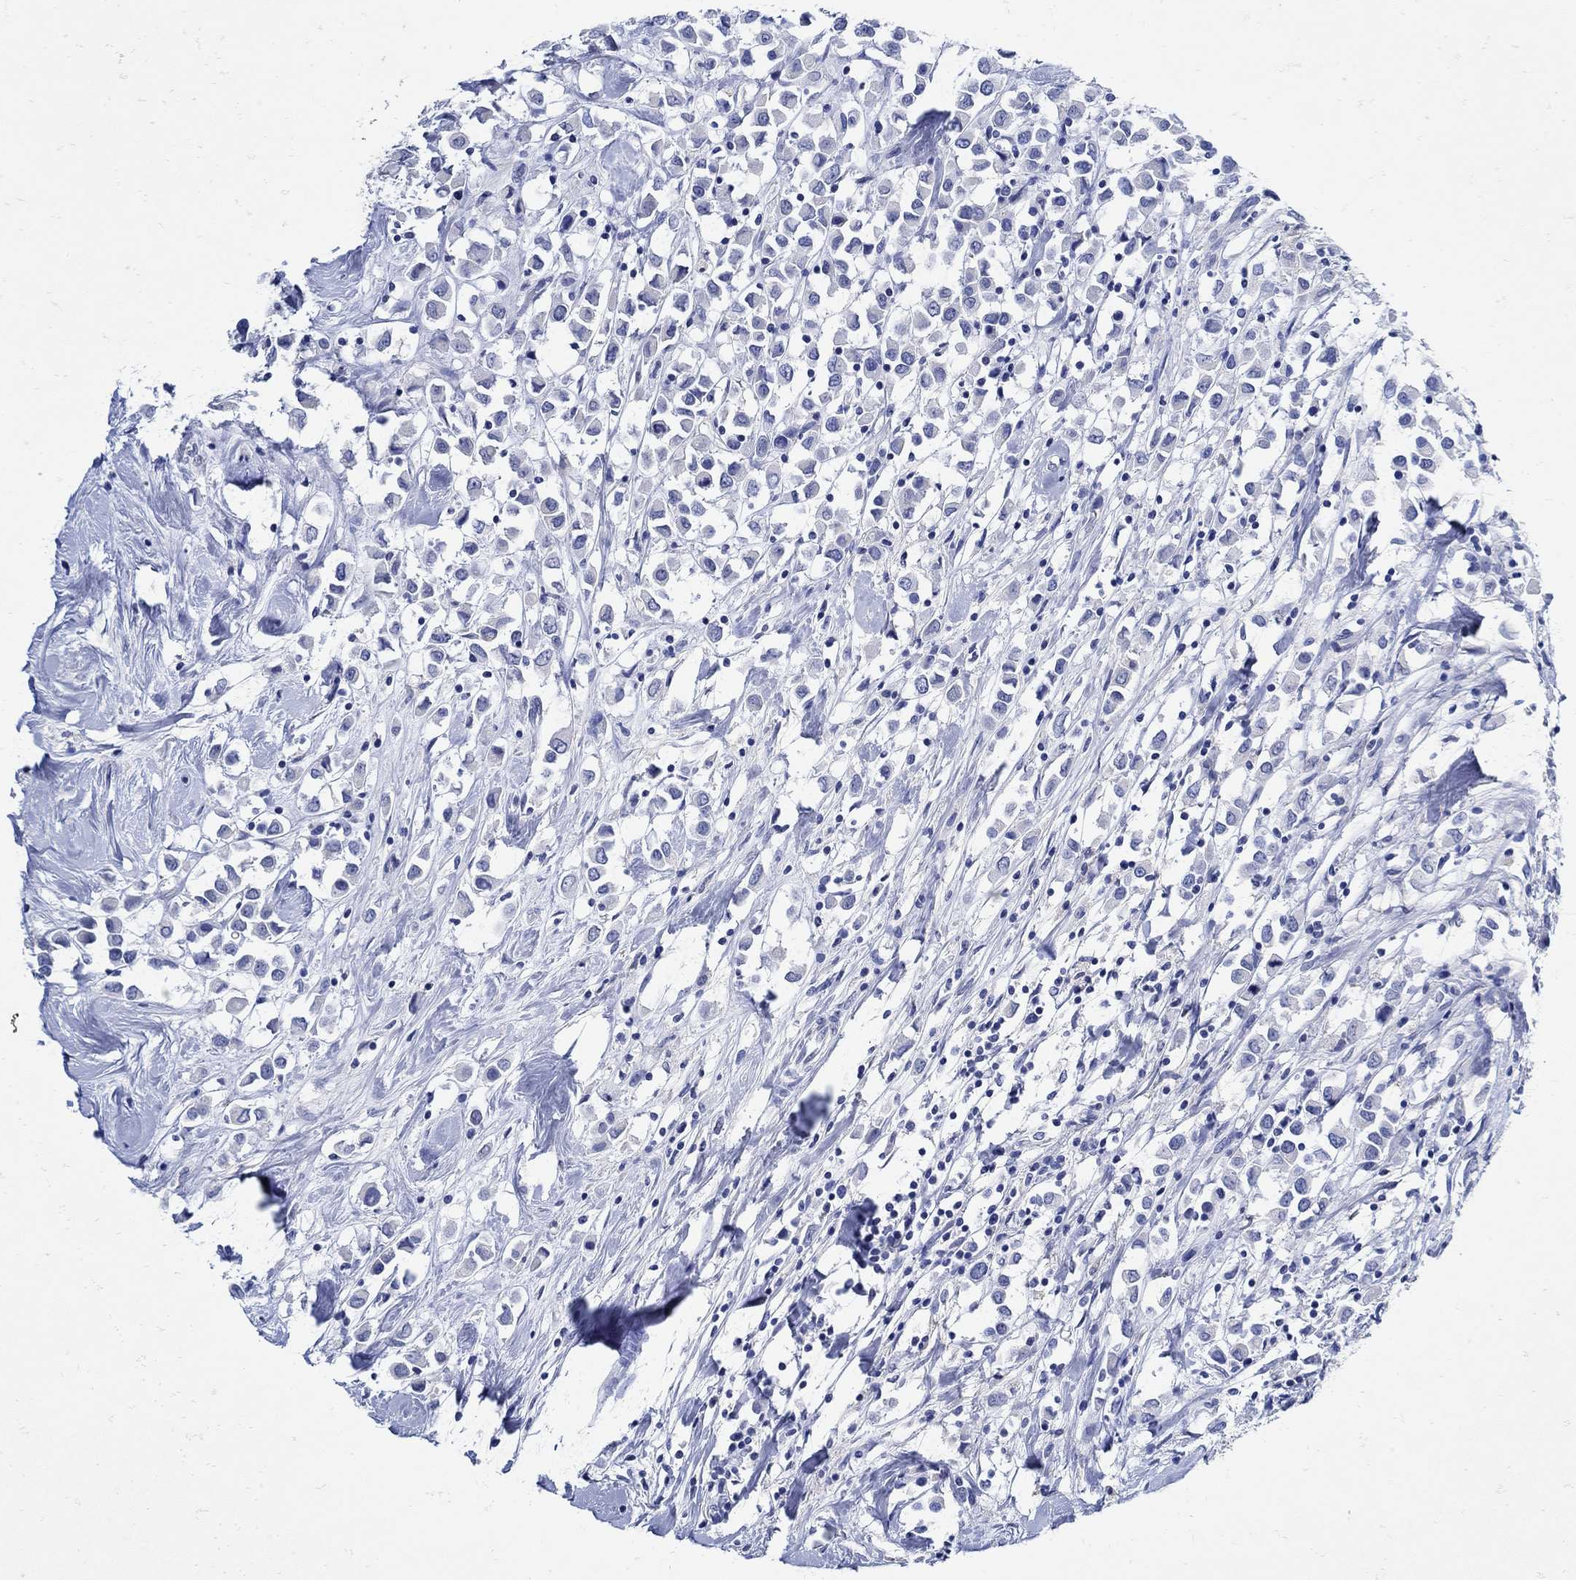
{"staining": {"intensity": "negative", "quantity": "none", "location": "none"}, "tissue": "breast cancer", "cell_type": "Tumor cells", "image_type": "cancer", "snomed": [{"axis": "morphology", "description": "Duct carcinoma"}, {"axis": "topography", "description": "Breast"}], "caption": "There is no significant staining in tumor cells of breast cancer (intraductal carcinoma).", "gene": "NOS1", "patient": {"sex": "female", "age": 61}}